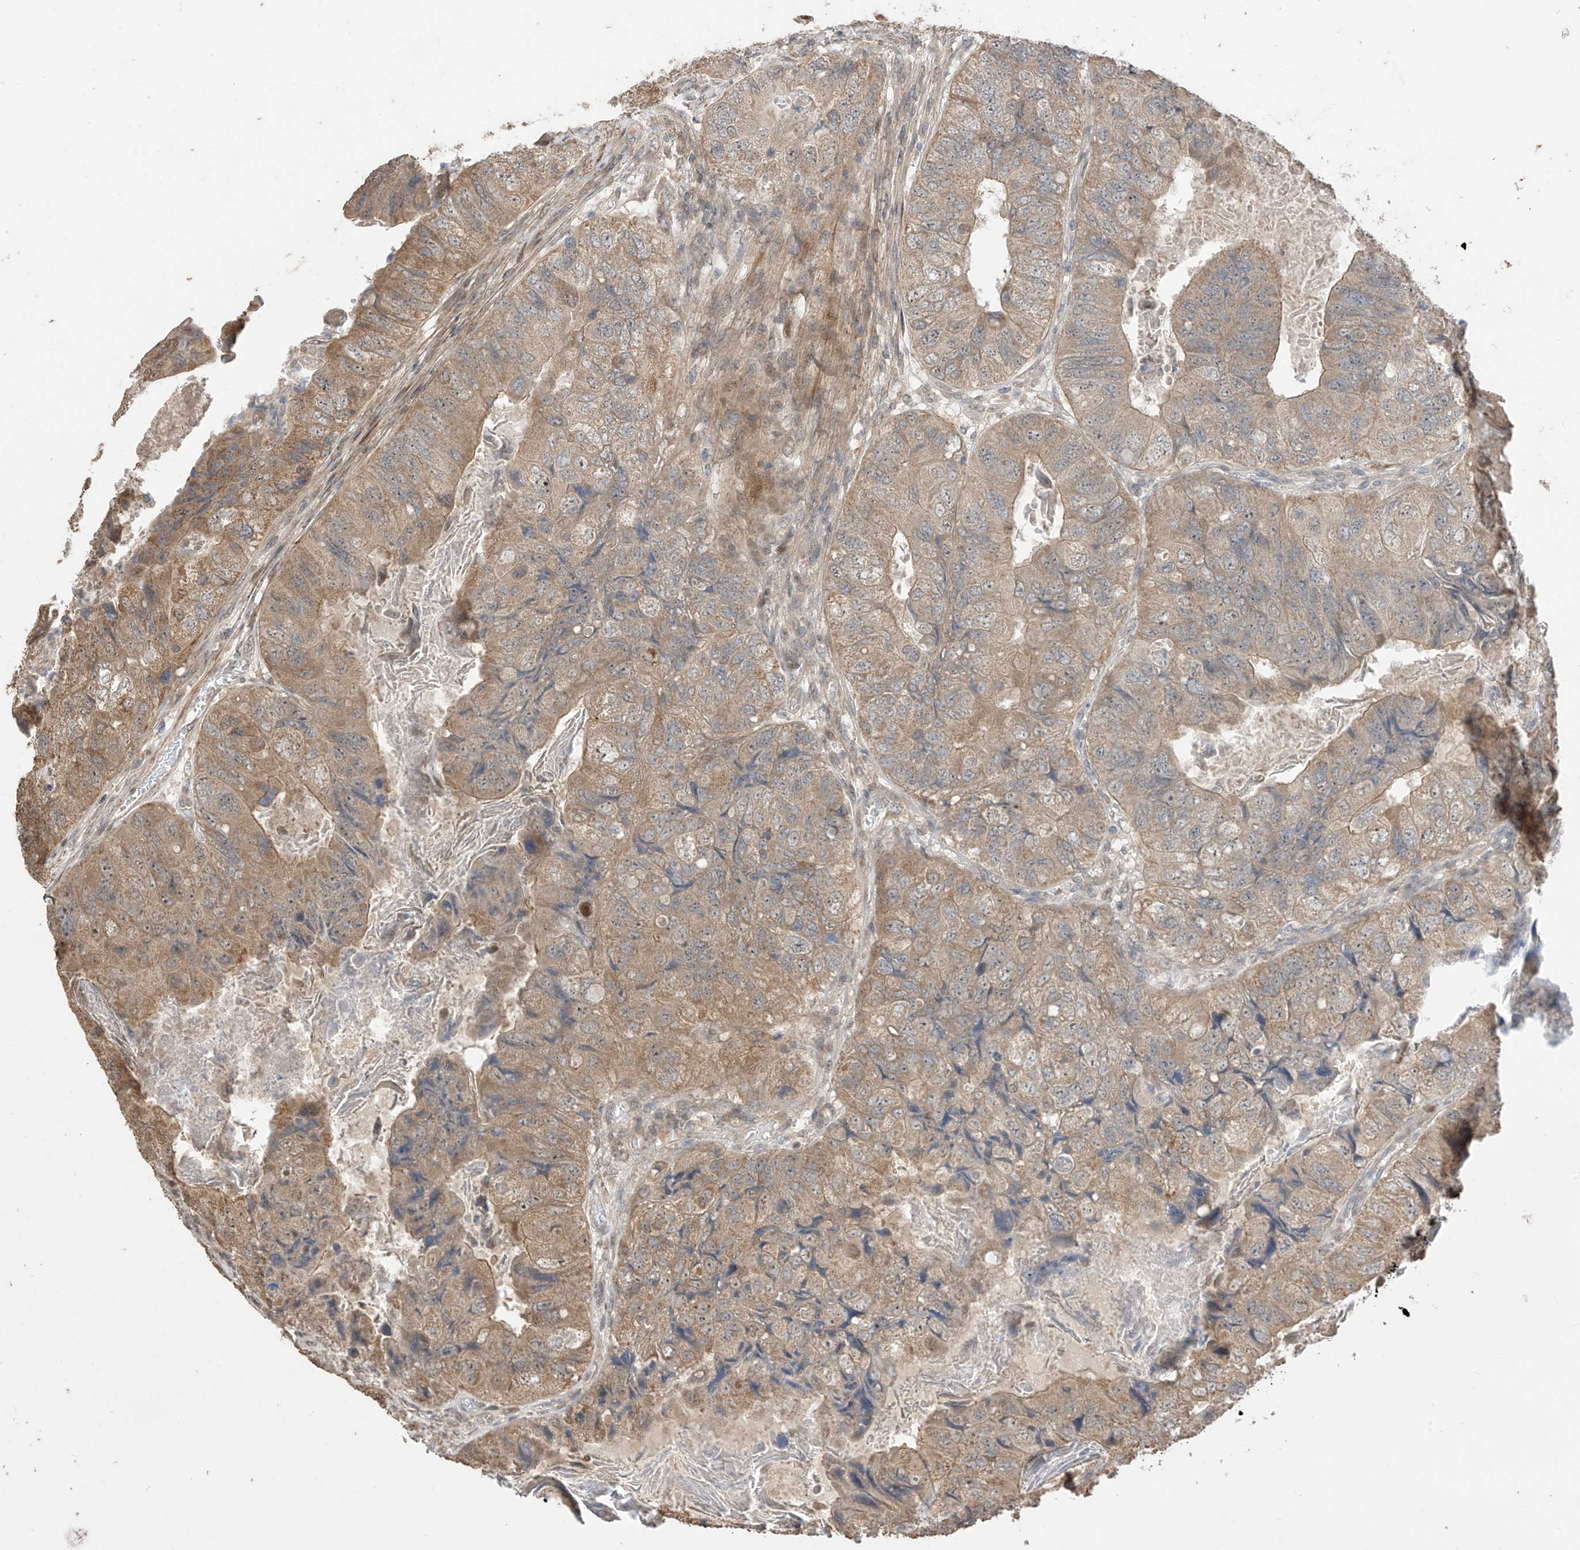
{"staining": {"intensity": "moderate", "quantity": "25%-75%", "location": "cytoplasmic/membranous,nuclear"}, "tissue": "colorectal cancer", "cell_type": "Tumor cells", "image_type": "cancer", "snomed": [{"axis": "morphology", "description": "Adenocarcinoma, NOS"}, {"axis": "topography", "description": "Rectum"}], "caption": "High-magnification brightfield microscopy of adenocarcinoma (colorectal) stained with DAB (3,3'-diaminobenzidine) (brown) and counterstained with hematoxylin (blue). tumor cells exhibit moderate cytoplasmic/membranous and nuclear positivity is seen in approximately25%-75% of cells.", "gene": "LATS1", "patient": {"sex": "male", "age": 63}}